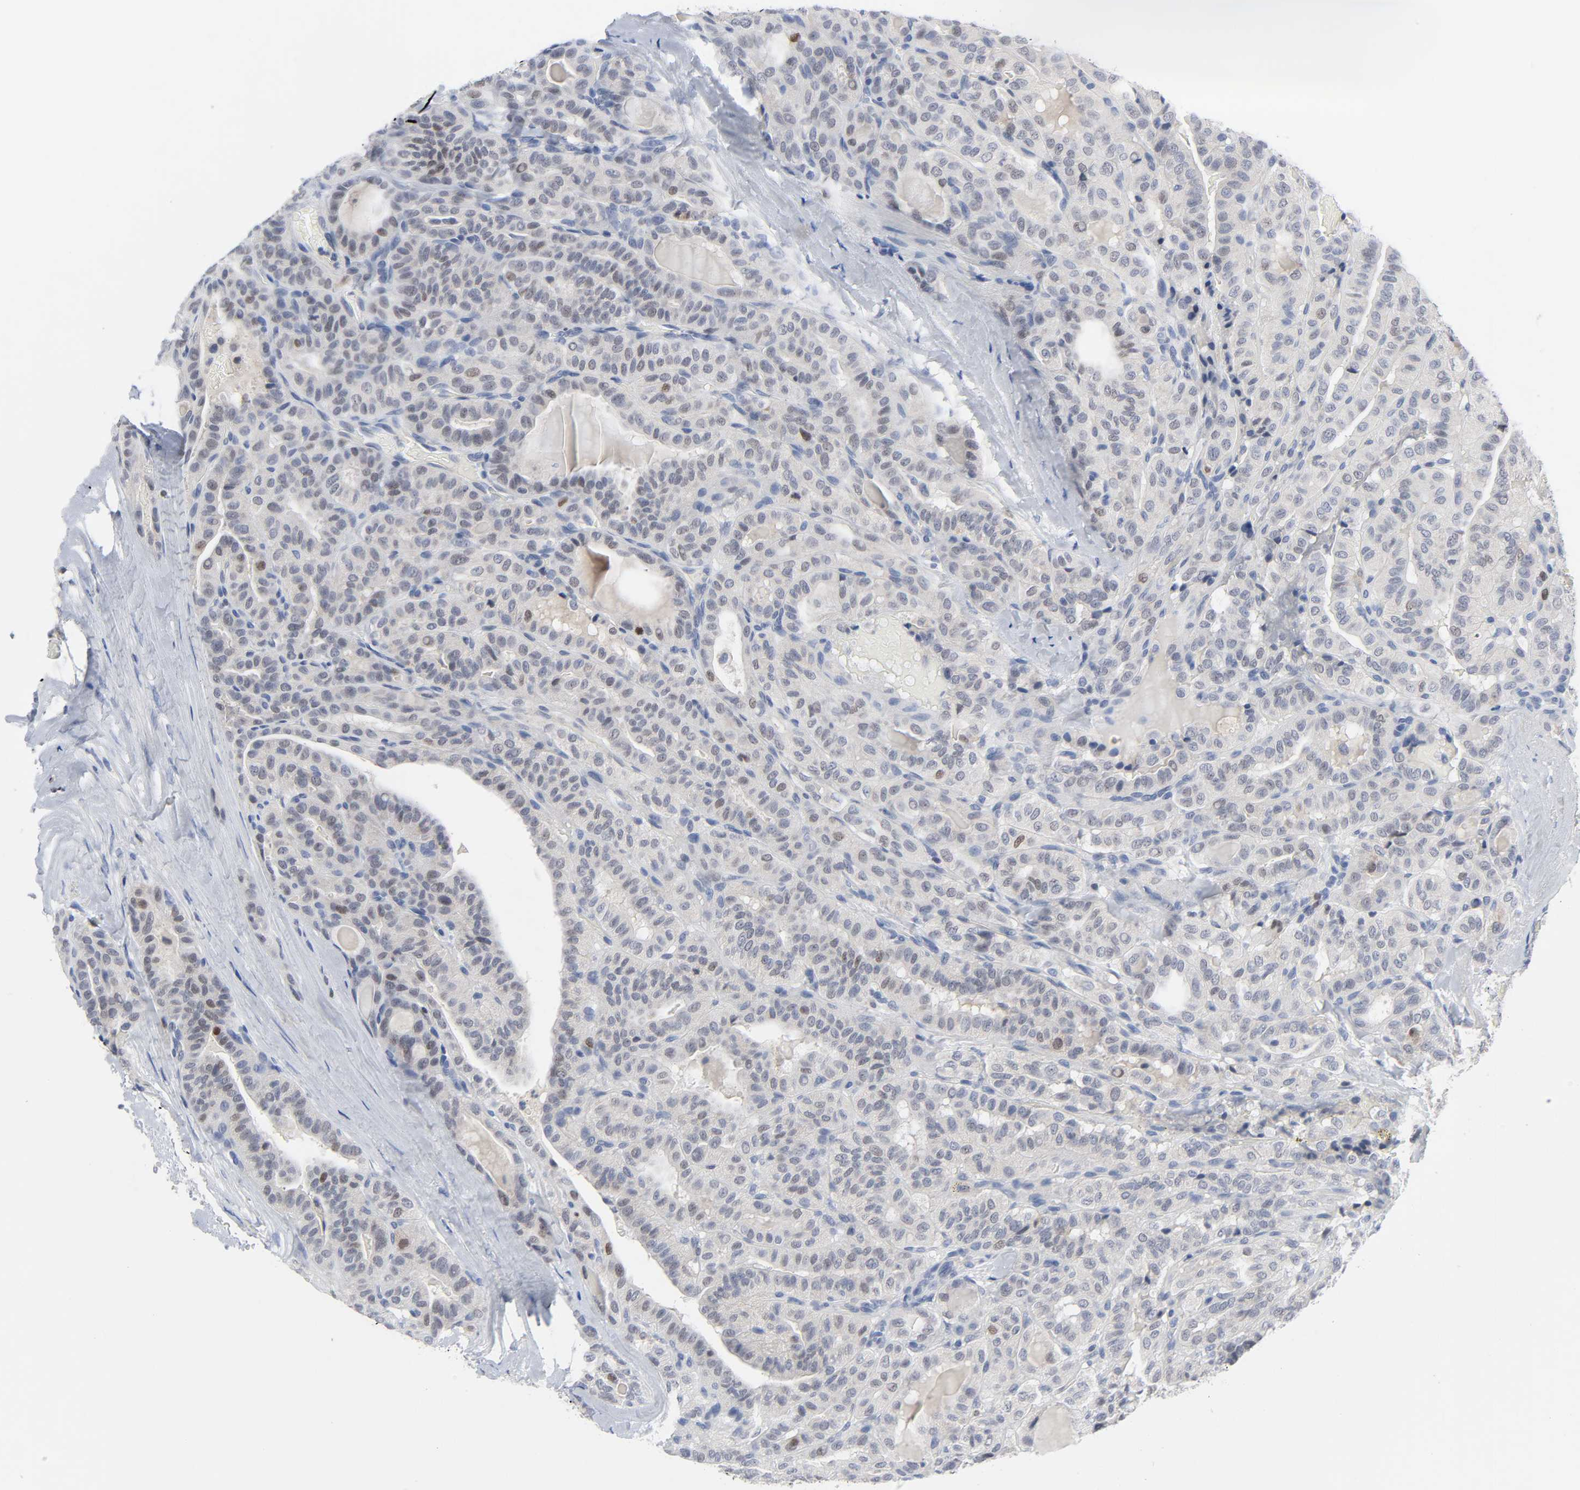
{"staining": {"intensity": "weak", "quantity": "<25%", "location": "nuclear"}, "tissue": "thyroid cancer", "cell_type": "Tumor cells", "image_type": "cancer", "snomed": [{"axis": "morphology", "description": "Papillary adenocarcinoma, NOS"}, {"axis": "topography", "description": "Thyroid gland"}], "caption": "This is an immunohistochemistry photomicrograph of papillary adenocarcinoma (thyroid). There is no positivity in tumor cells.", "gene": "WEE1", "patient": {"sex": "male", "age": 77}}